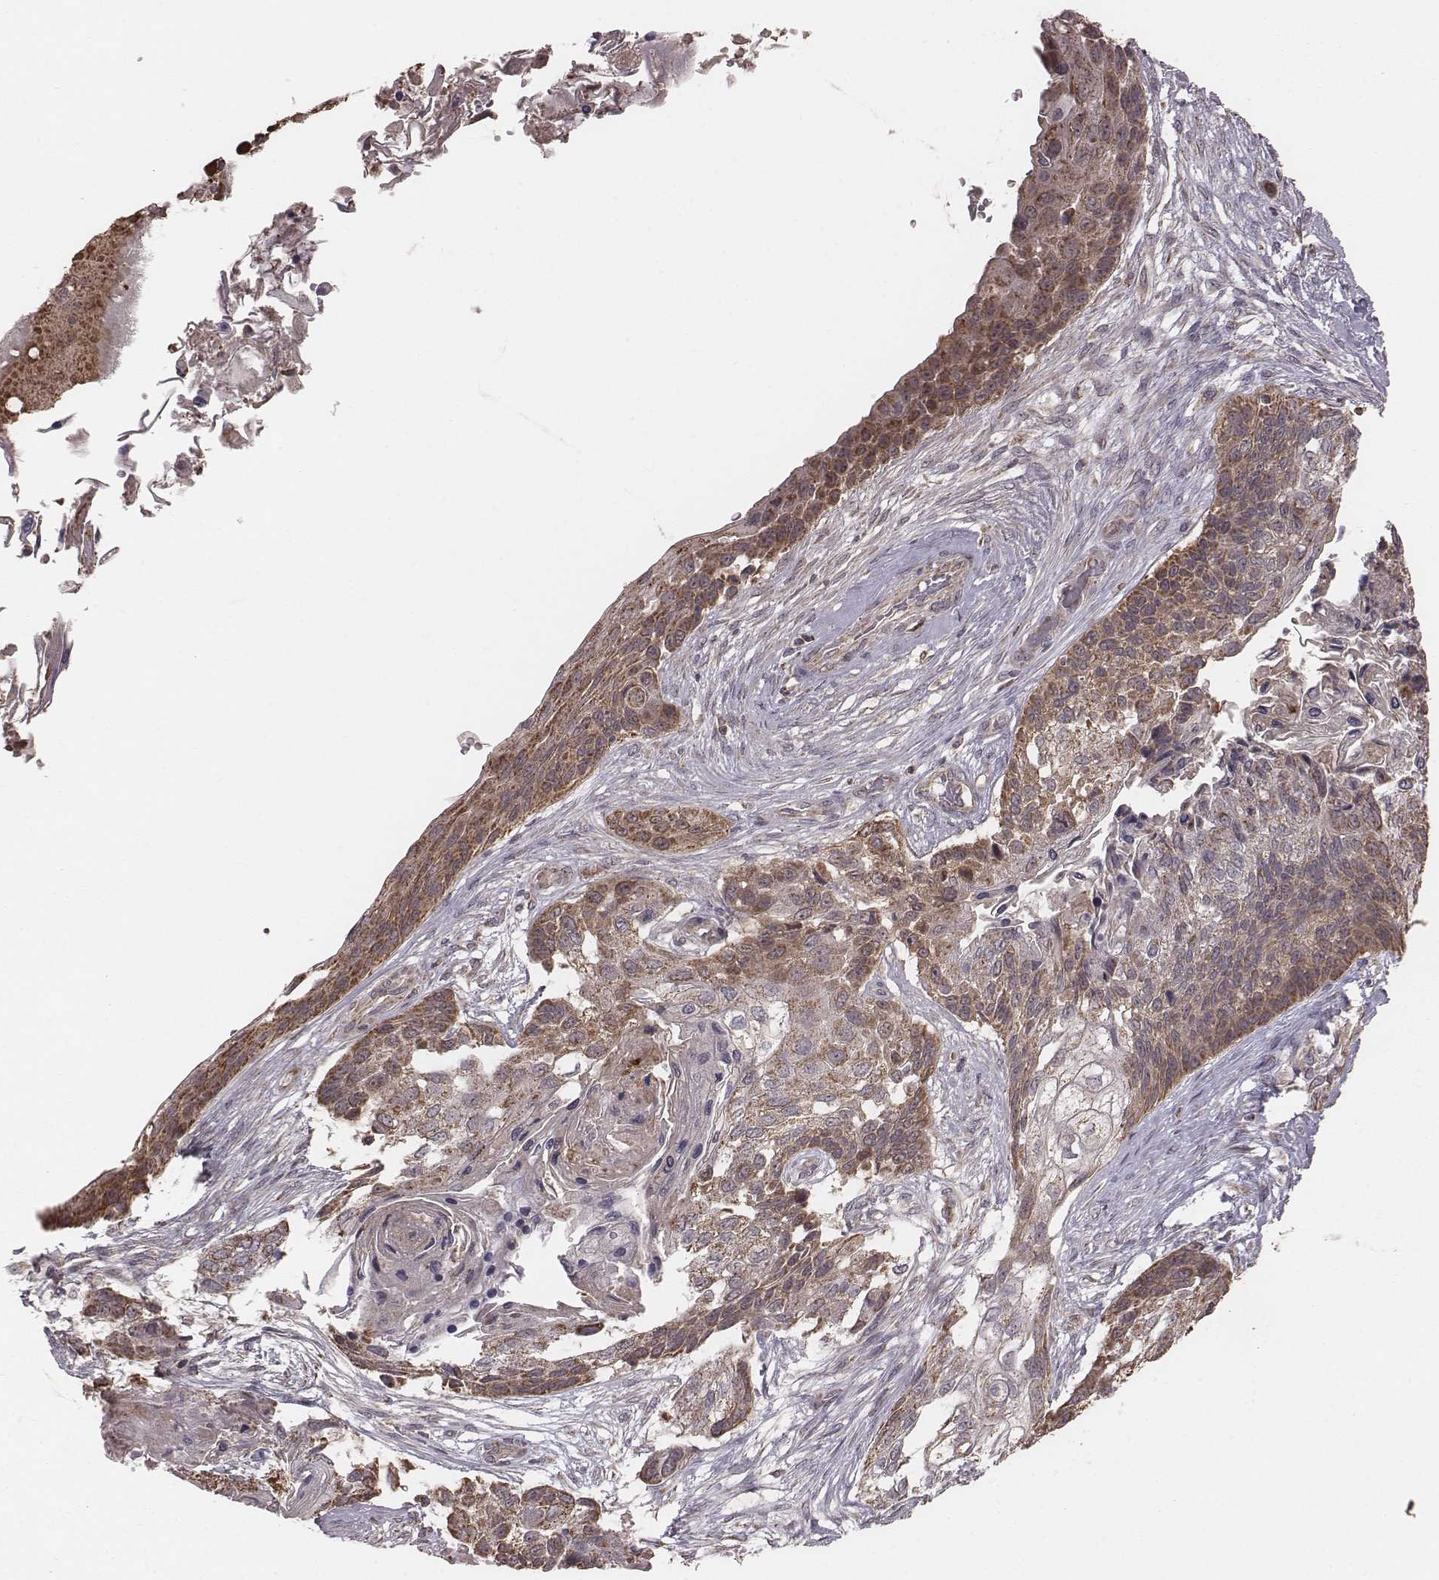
{"staining": {"intensity": "strong", "quantity": ">75%", "location": "cytoplasmic/membranous"}, "tissue": "lung cancer", "cell_type": "Tumor cells", "image_type": "cancer", "snomed": [{"axis": "morphology", "description": "Squamous cell carcinoma, NOS"}, {"axis": "topography", "description": "Lung"}], "caption": "Lung cancer stained with a brown dye reveals strong cytoplasmic/membranous positive staining in about >75% of tumor cells.", "gene": "PDCD2L", "patient": {"sex": "male", "age": 69}}